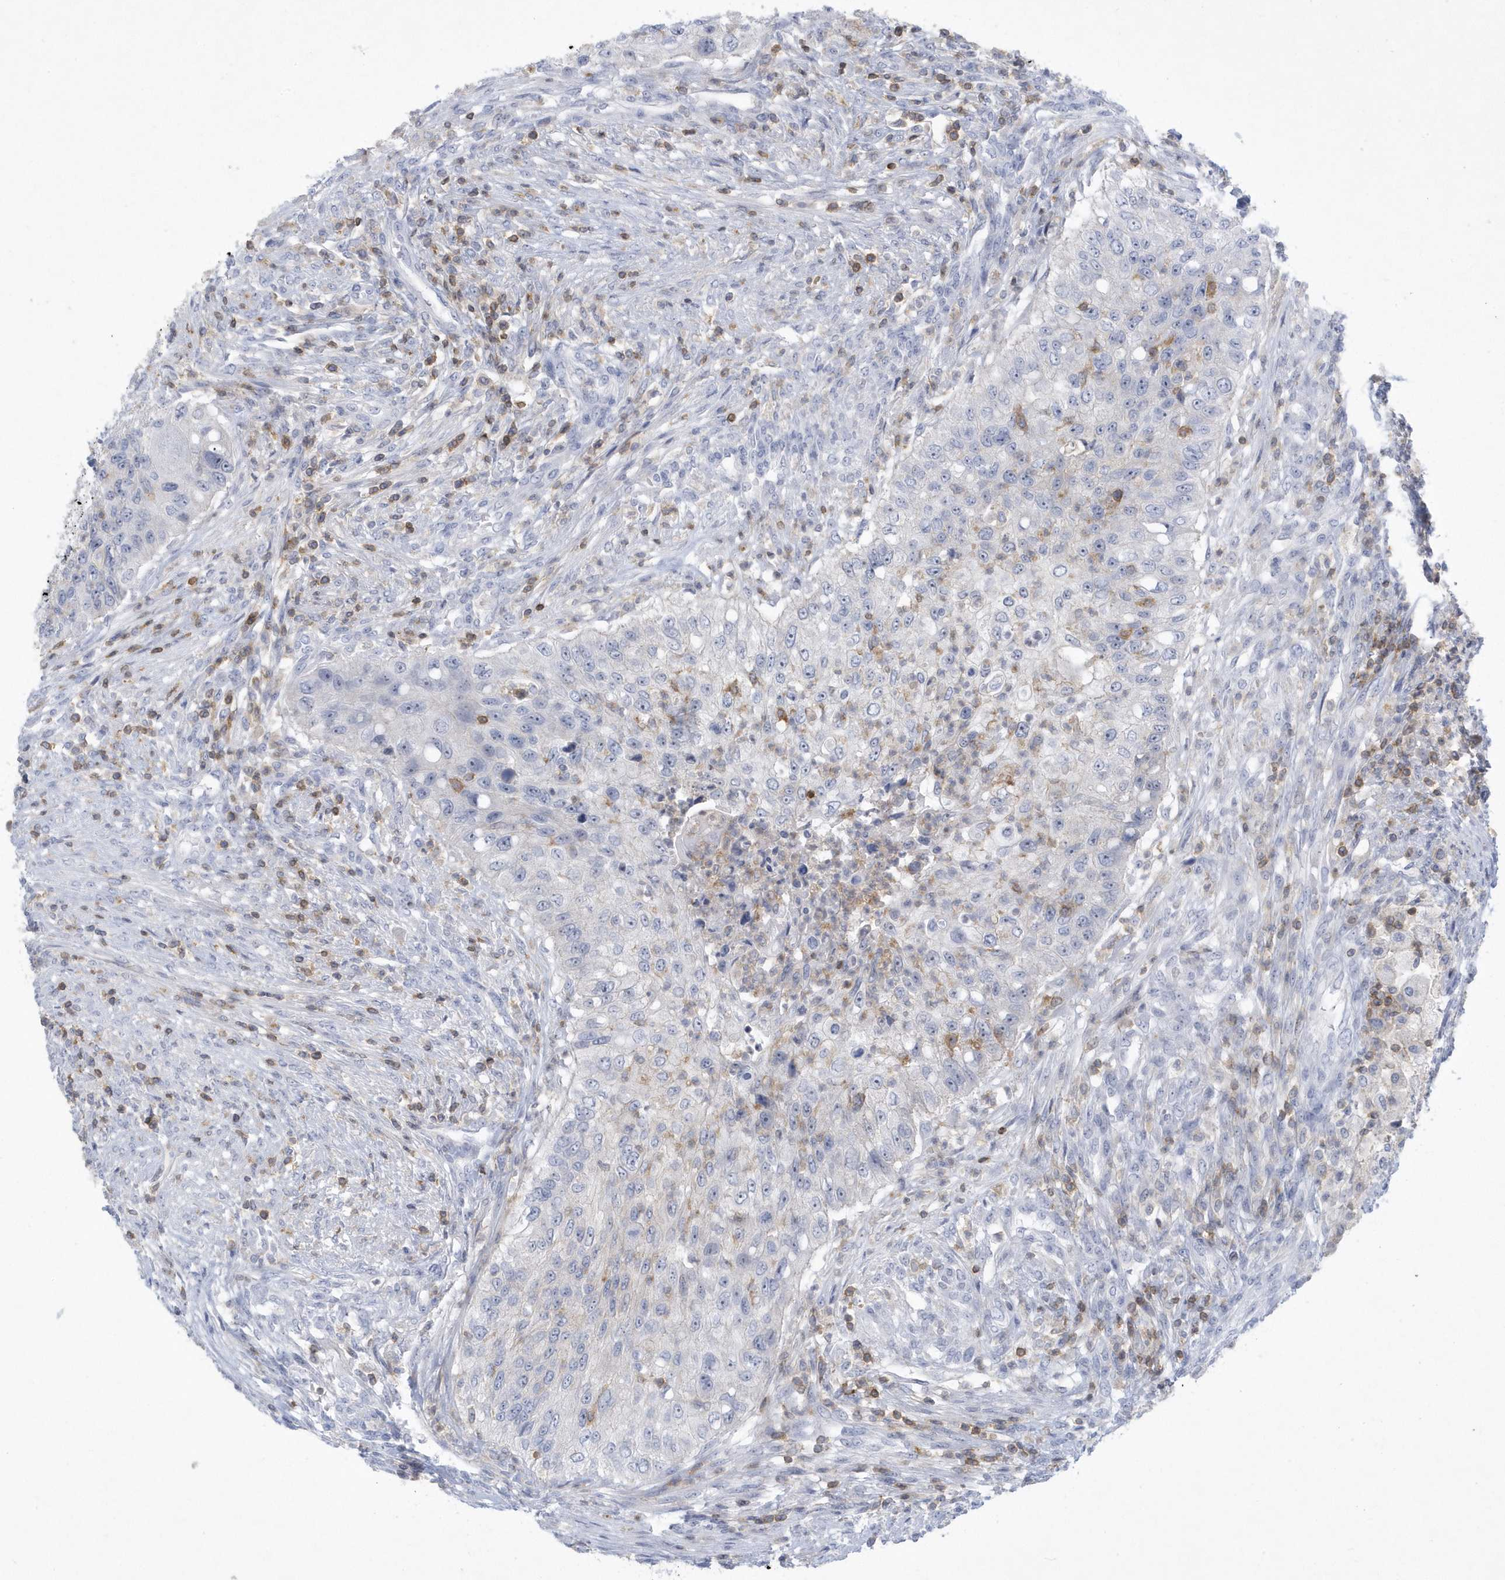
{"staining": {"intensity": "negative", "quantity": "none", "location": "none"}, "tissue": "urothelial cancer", "cell_type": "Tumor cells", "image_type": "cancer", "snomed": [{"axis": "morphology", "description": "Urothelial carcinoma, High grade"}, {"axis": "topography", "description": "Urinary bladder"}], "caption": "Human urothelial cancer stained for a protein using IHC displays no staining in tumor cells.", "gene": "PSD4", "patient": {"sex": "female", "age": 60}}